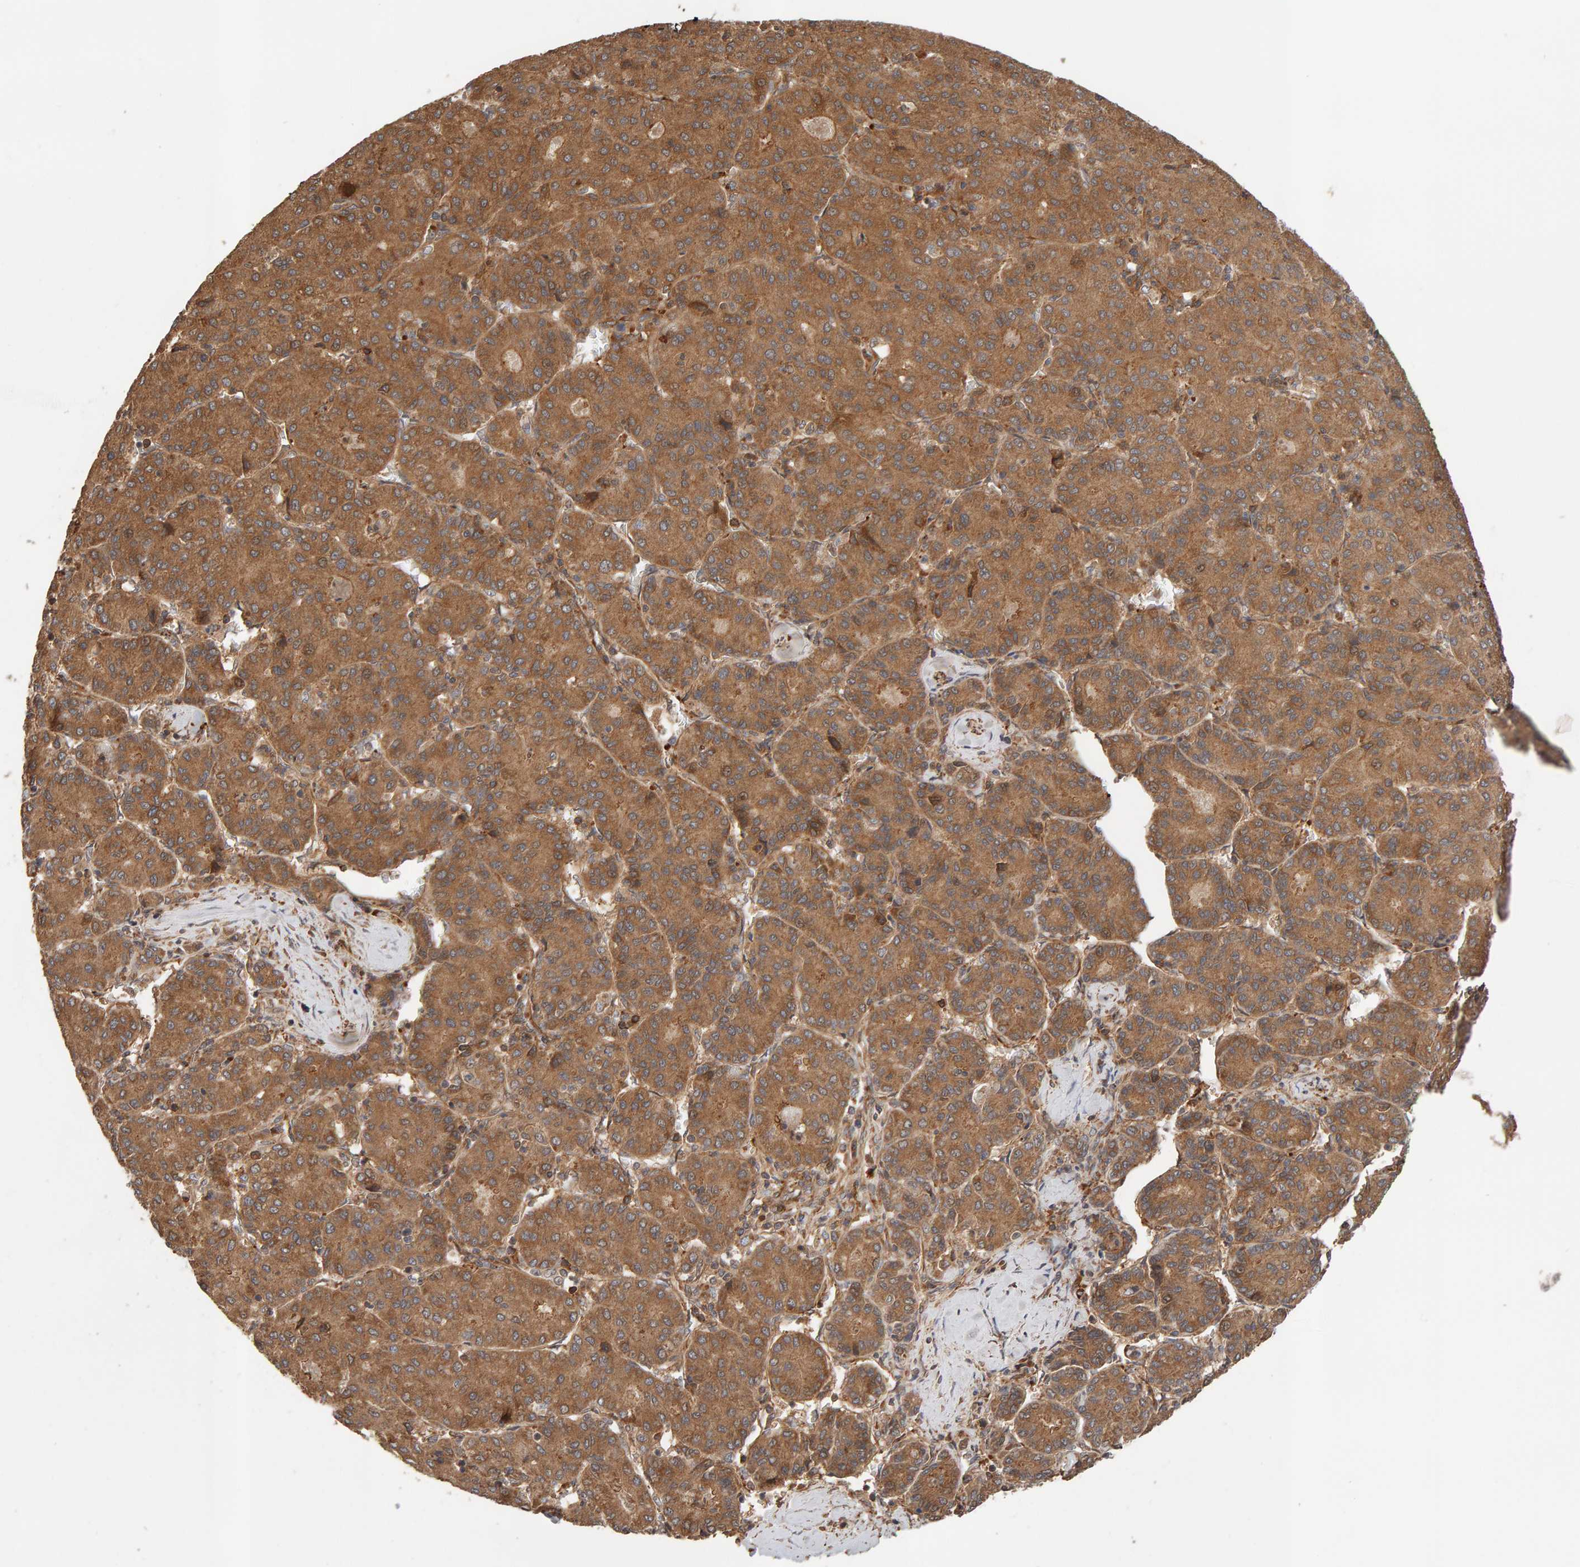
{"staining": {"intensity": "moderate", "quantity": ">75%", "location": "cytoplasmic/membranous"}, "tissue": "liver cancer", "cell_type": "Tumor cells", "image_type": "cancer", "snomed": [{"axis": "morphology", "description": "Carcinoma, Hepatocellular, NOS"}, {"axis": "topography", "description": "Liver"}], "caption": "About >75% of tumor cells in liver hepatocellular carcinoma demonstrate moderate cytoplasmic/membranous protein positivity as visualized by brown immunohistochemical staining.", "gene": "SYNRG", "patient": {"sex": "male", "age": 65}}